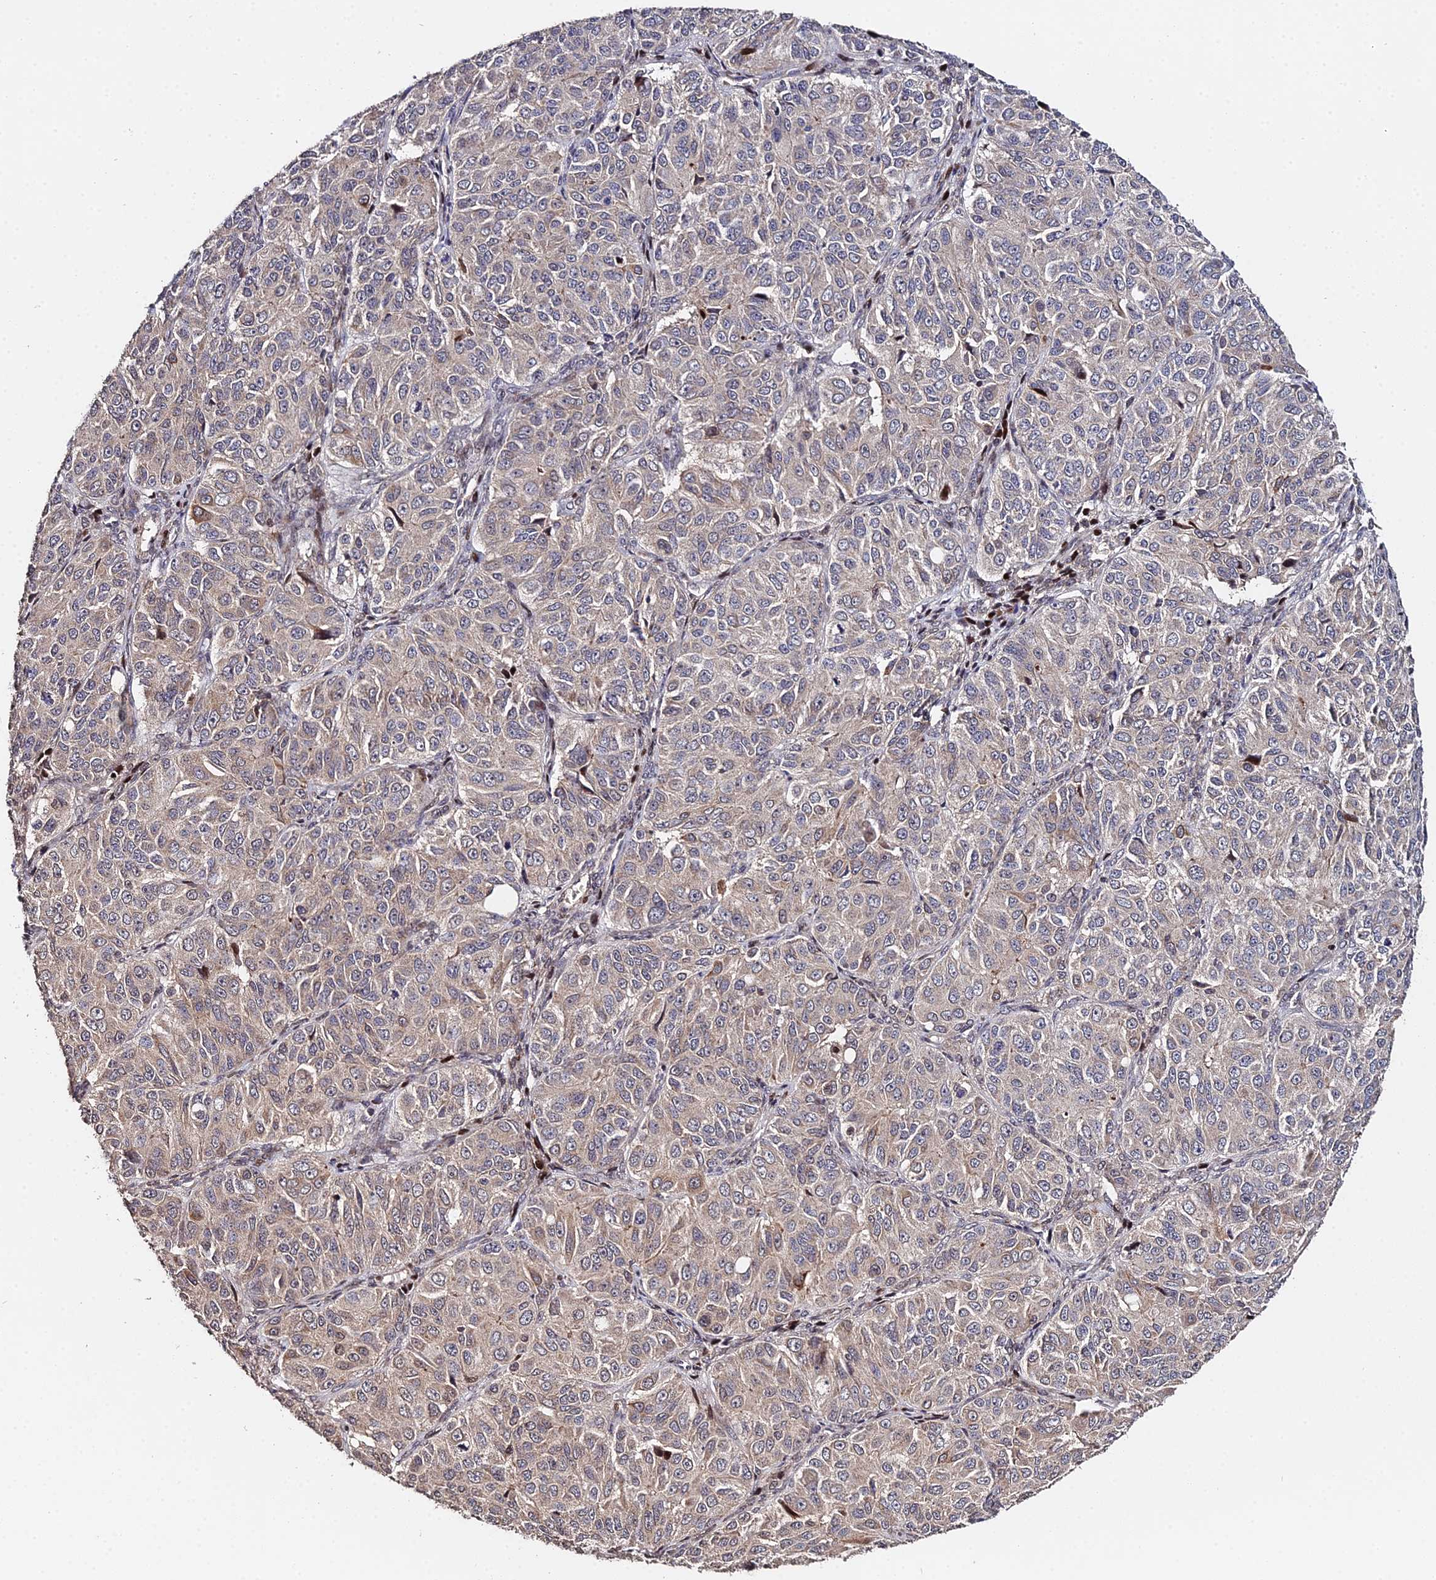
{"staining": {"intensity": "weak", "quantity": "25%-75%", "location": "cytoplasmic/membranous"}, "tissue": "ovarian cancer", "cell_type": "Tumor cells", "image_type": "cancer", "snomed": [{"axis": "morphology", "description": "Carcinoma, endometroid"}, {"axis": "topography", "description": "Ovary"}], "caption": "Ovarian cancer tissue shows weak cytoplasmic/membranous expression in approximately 25%-75% of tumor cells", "gene": "RBMS2", "patient": {"sex": "female", "age": 51}}